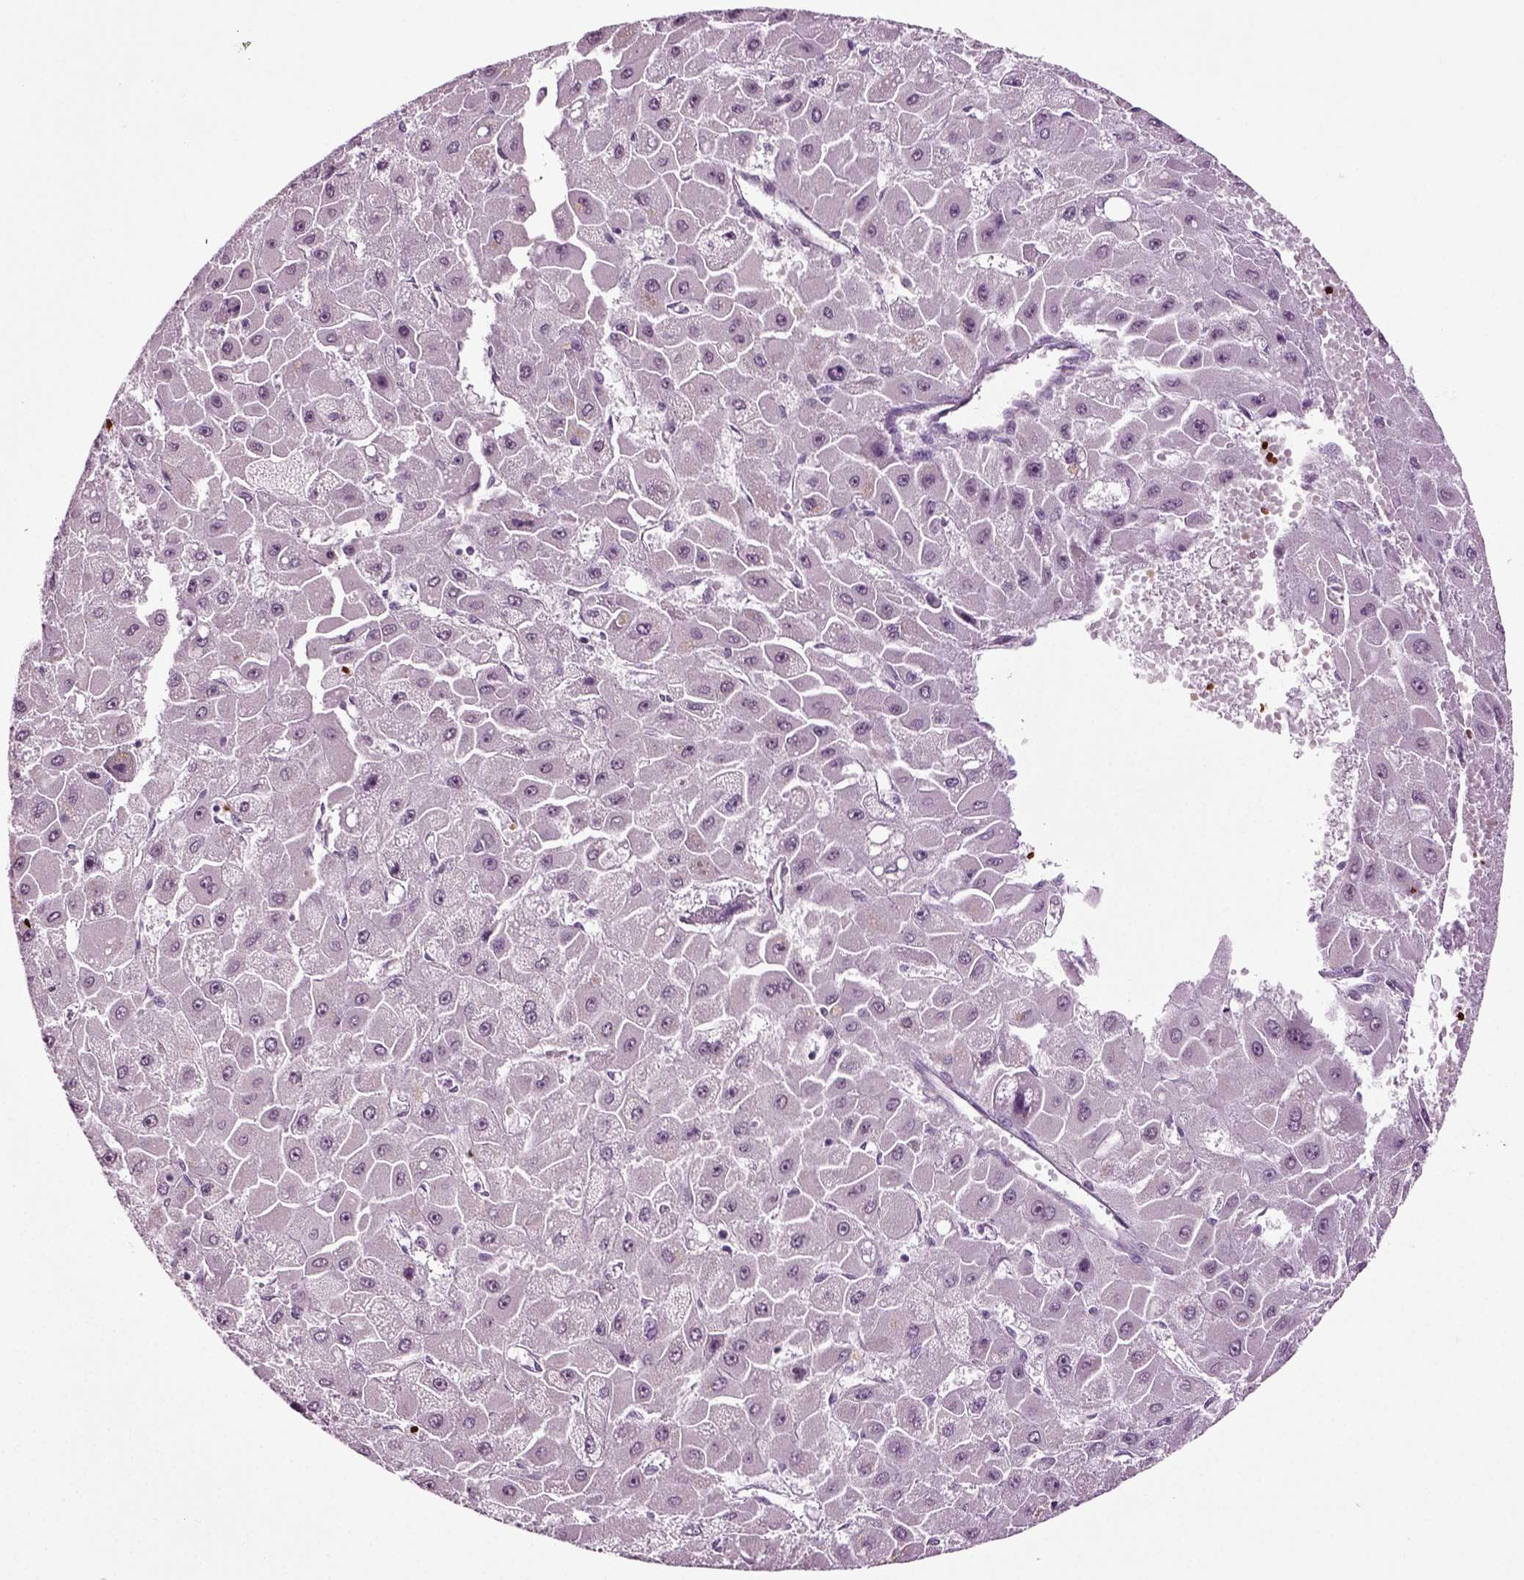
{"staining": {"intensity": "negative", "quantity": "none", "location": "none"}, "tissue": "liver cancer", "cell_type": "Tumor cells", "image_type": "cancer", "snomed": [{"axis": "morphology", "description": "Carcinoma, Hepatocellular, NOS"}, {"axis": "topography", "description": "Liver"}], "caption": "The photomicrograph reveals no significant staining in tumor cells of hepatocellular carcinoma (liver).", "gene": "SPATA17", "patient": {"sex": "female", "age": 25}}